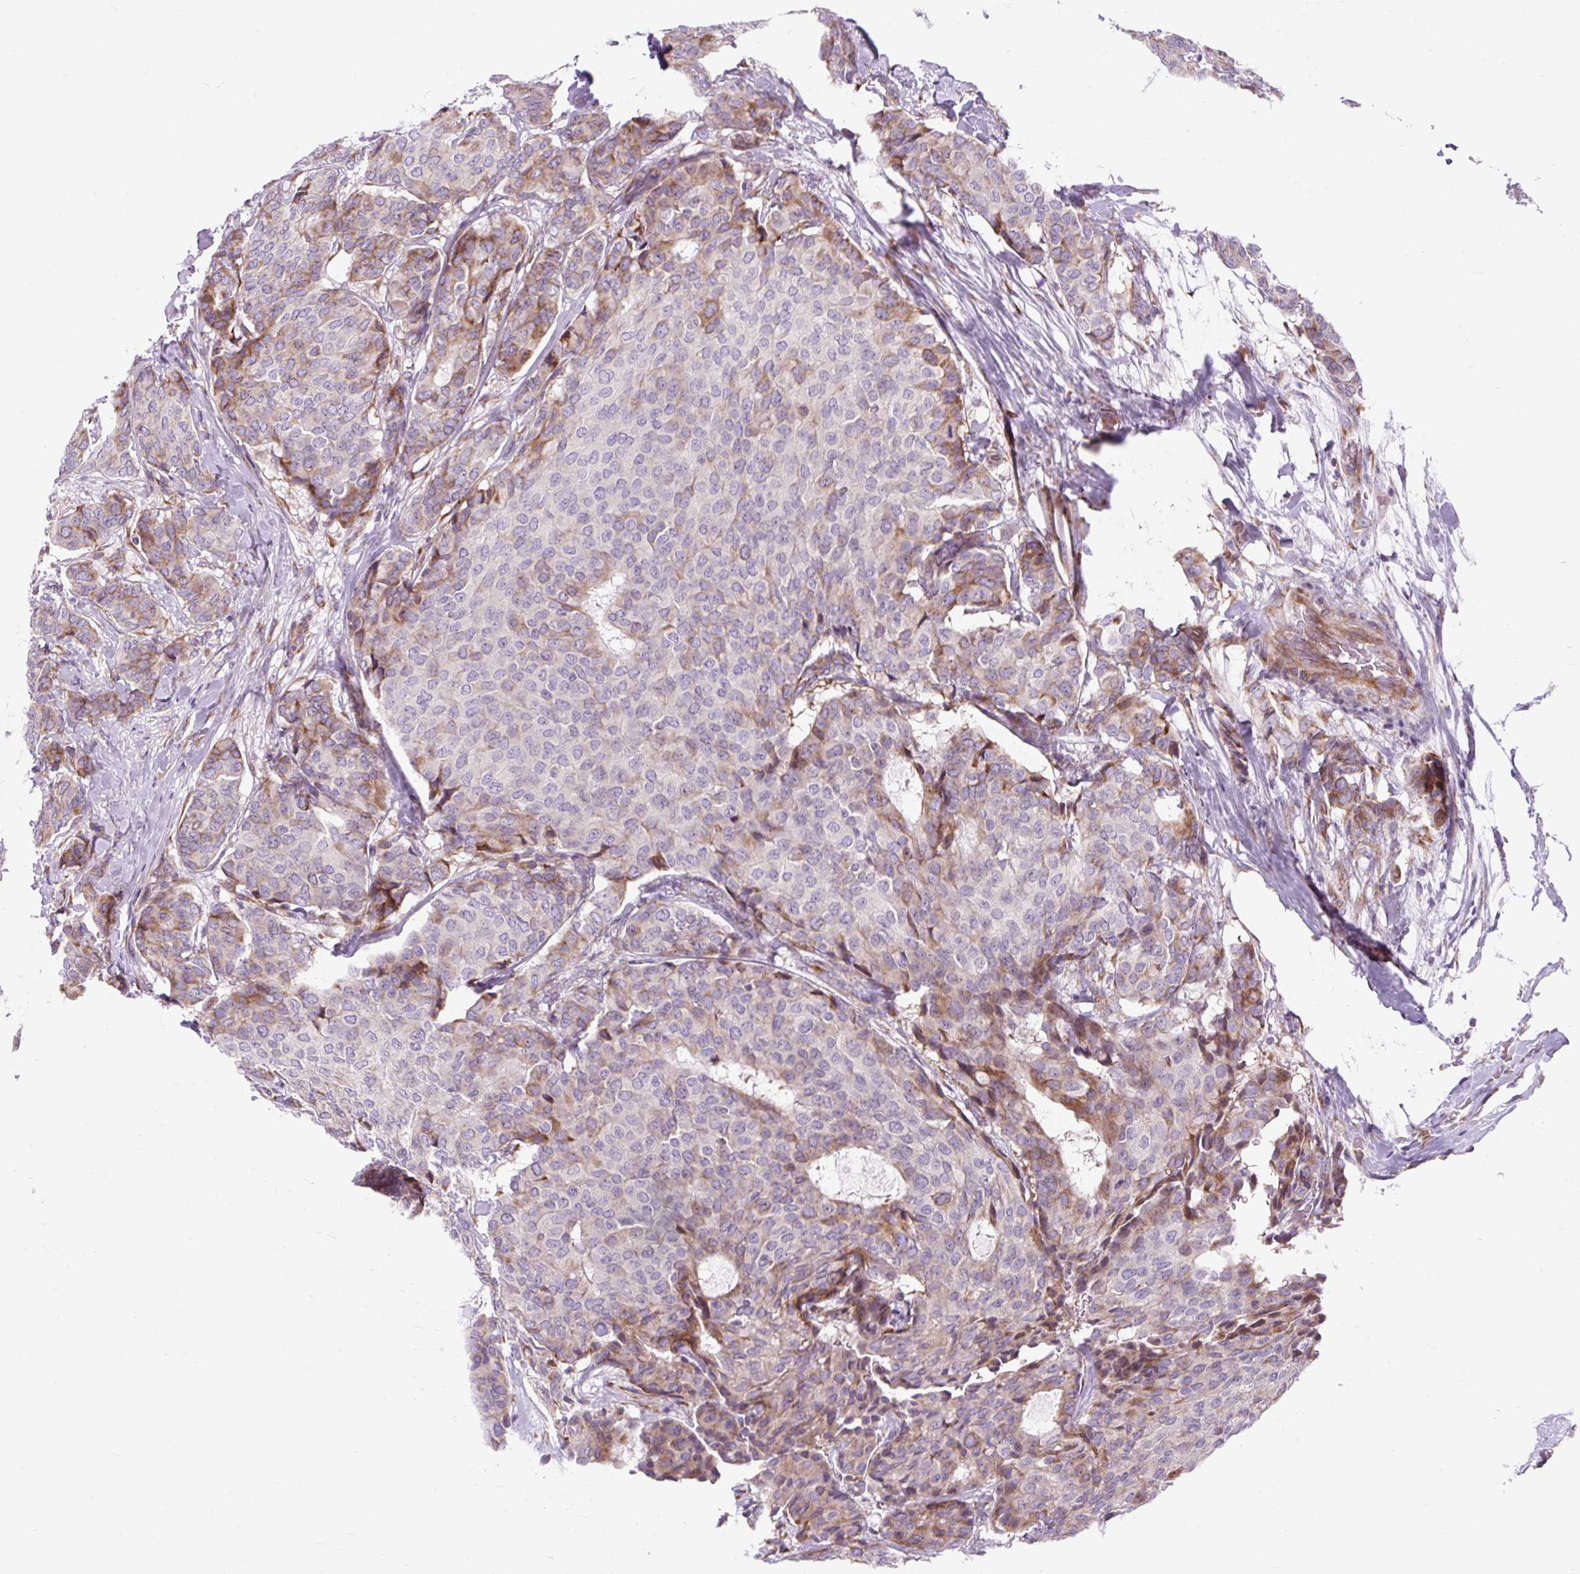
{"staining": {"intensity": "moderate", "quantity": "<25%", "location": "cytoplasmic/membranous"}, "tissue": "breast cancer", "cell_type": "Tumor cells", "image_type": "cancer", "snomed": [{"axis": "morphology", "description": "Duct carcinoma"}, {"axis": "topography", "description": "Breast"}], "caption": "IHC histopathology image of breast cancer (infiltrating ductal carcinoma) stained for a protein (brown), which exhibits low levels of moderate cytoplasmic/membranous positivity in approximately <25% of tumor cells.", "gene": "CISD3", "patient": {"sex": "female", "age": 75}}